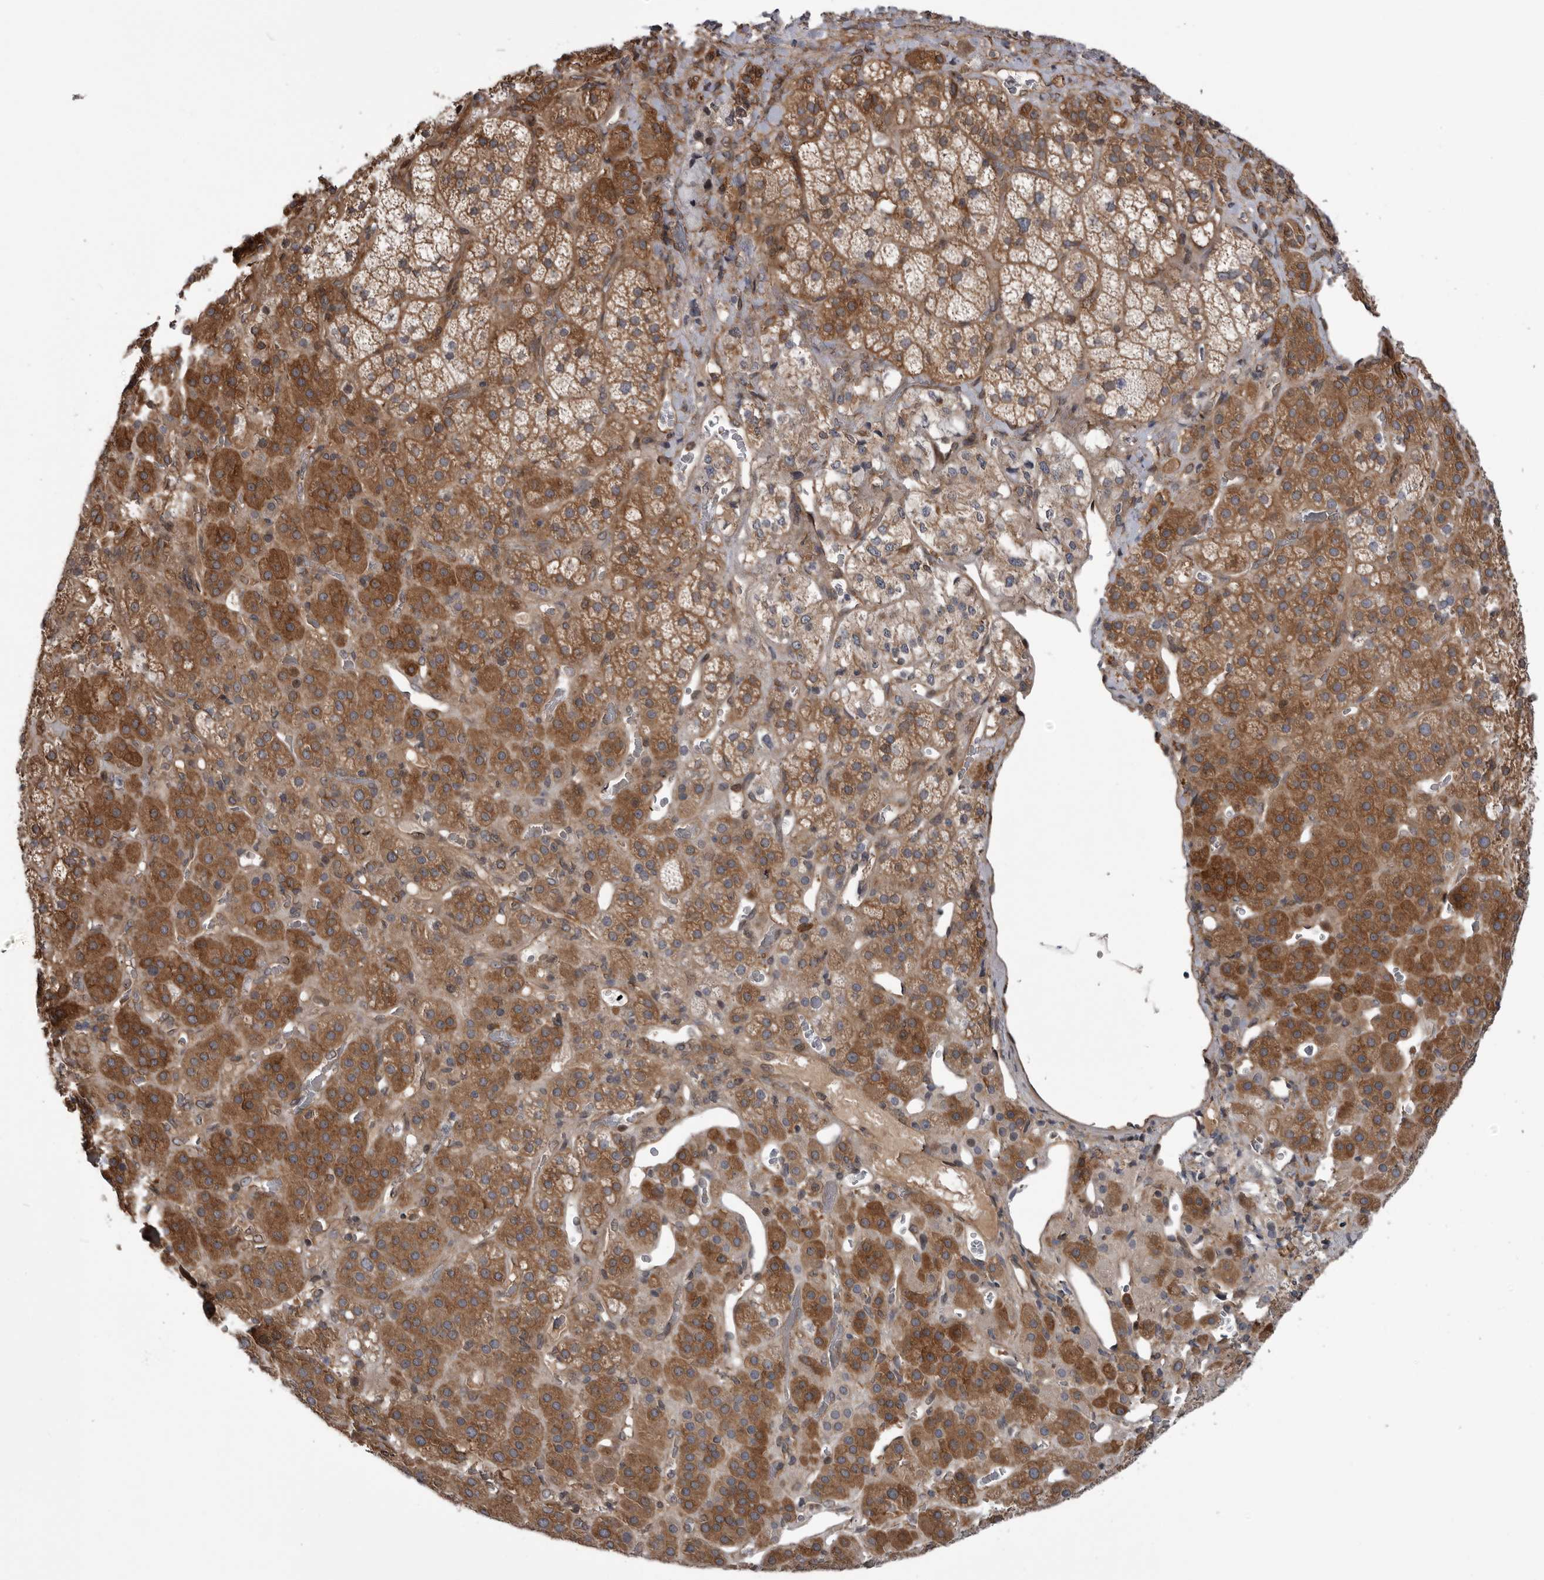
{"staining": {"intensity": "moderate", "quantity": ">75%", "location": "cytoplasmic/membranous"}, "tissue": "adrenal gland", "cell_type": "Glandular cells", "image_type": "normal", "snomed": [{"axis": "morphology", "description": "Normal tissue, NOS"}, {"axis": "topography", "description": "Adrenal gland"}], "caption": "Adrenal gland stained for a protein (brown) demonstrates moderate cytoplasmic/membranous positive staining in about >75% of glandular cells.", "gene": "RAB3GAP2", "patient": {"sex": "male", "age": 57}}